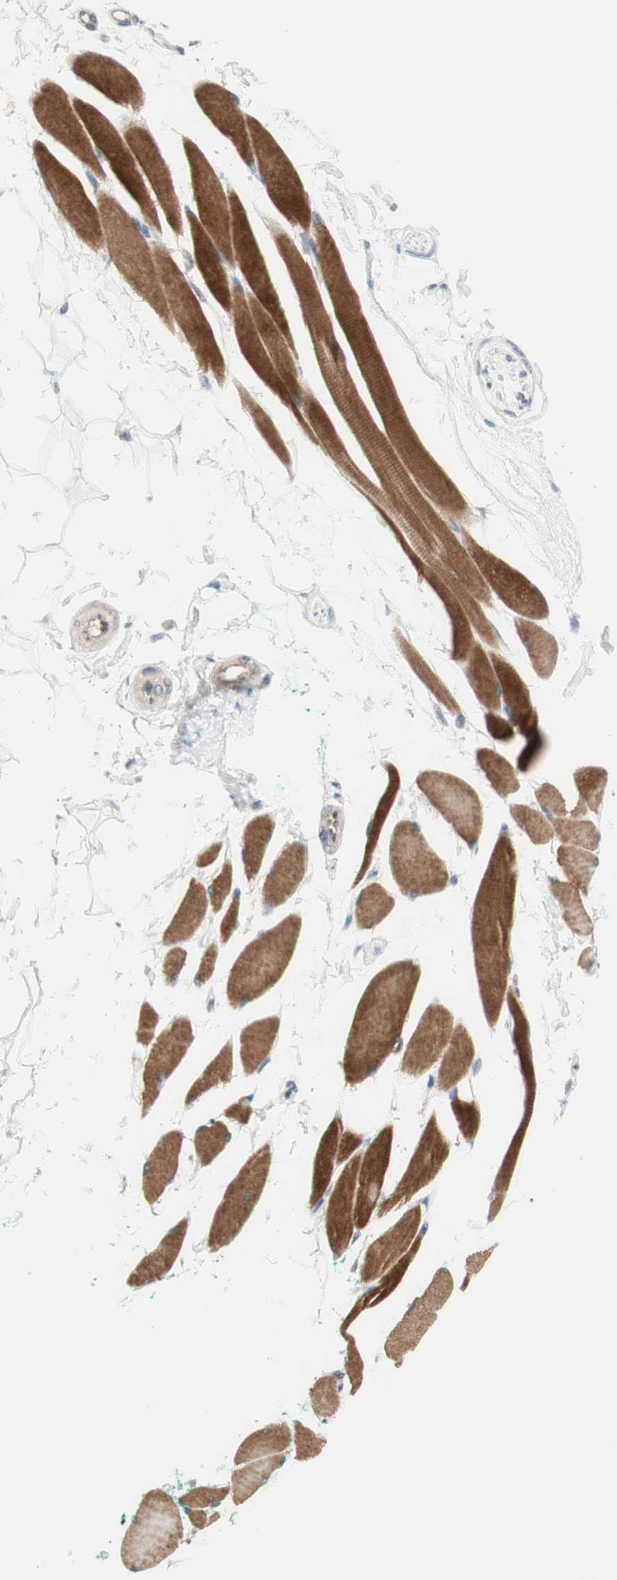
{"staining": {"intensity": "strong", "quantity": ">75%", "location": "cytoplasmic/membranous"}, "tissue": "skeletal muscle", "cell_type": "Myocytes", "image_type": "normal", "snomed": [{"axis": "morphology", "description": "Normal tissue, NOS"}, {"axis": "topography", "description": "Skeletal muscle"}, {"axis": "topography", "description": "Oral tissue"}, {"axis": "topography", "description": "Peripheral nerve tissue"}], "caption": "The image demonstrates a brown stain indicating the presence of a protein in the cytoplasmic/membranous of myocytes in skeletal muscle.", "gene": "JPH1", "patient": {"sex": "female", "age": 84}}